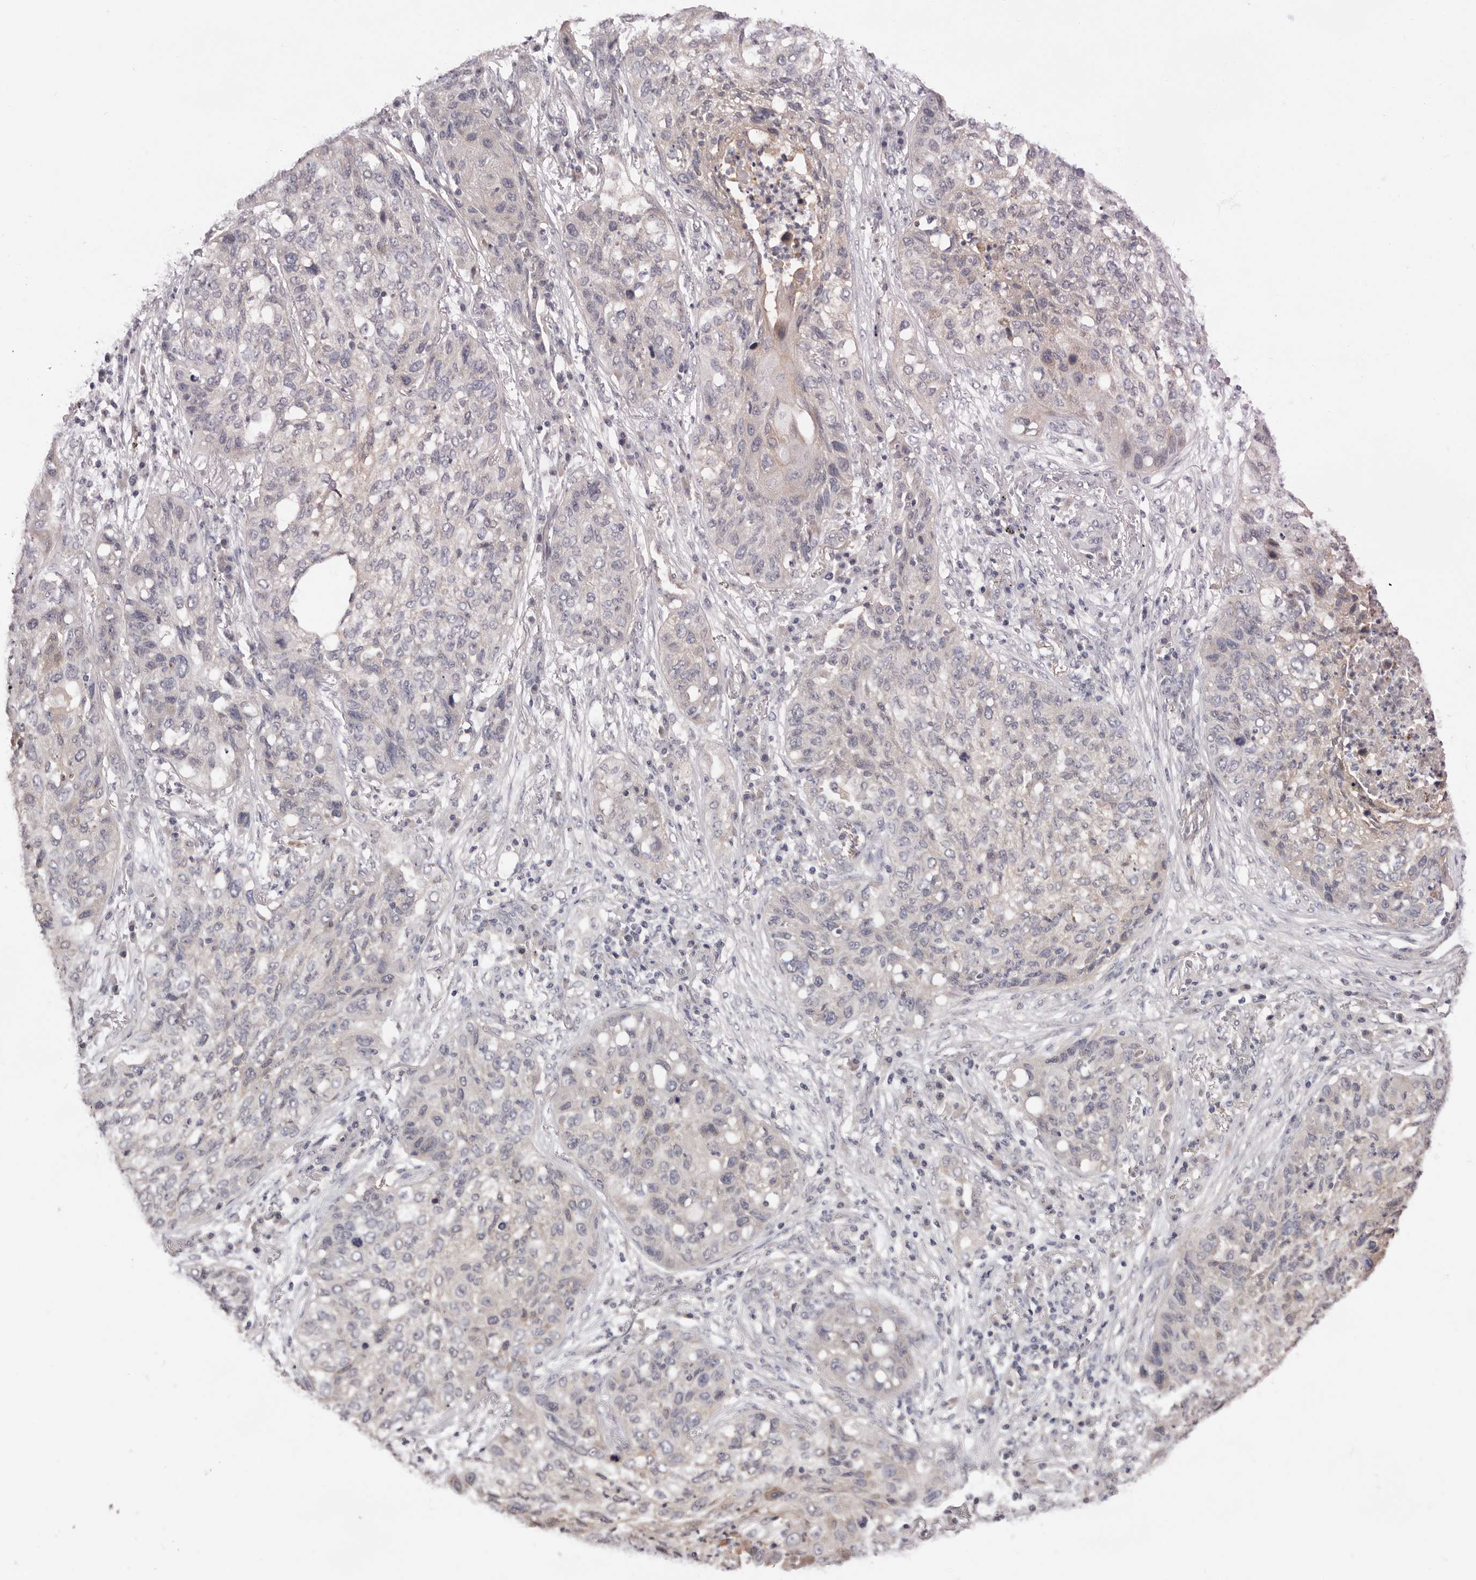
{"staining": {"intensity": "negative", "quantity": "none", "location": "none"}, "tissue": "lung cancer", "cell_type": "Tumor cells", "image_type": "cancer", "snomed": [{"axis": "morphology", "description": "Squamous cell carcinoma, NOS"}, {"axis": "topography", "description": "Lung"}], "caption": "An immunohistochemistry (IHC) histopathology image of lung cancer (squamous cell carcinoma) is shown. There is no staining in tumor cells of lung cancer (squamous cell carcinoma).", "gene": "DOP1A", "patient": {"sex": "female", "age": 63}}